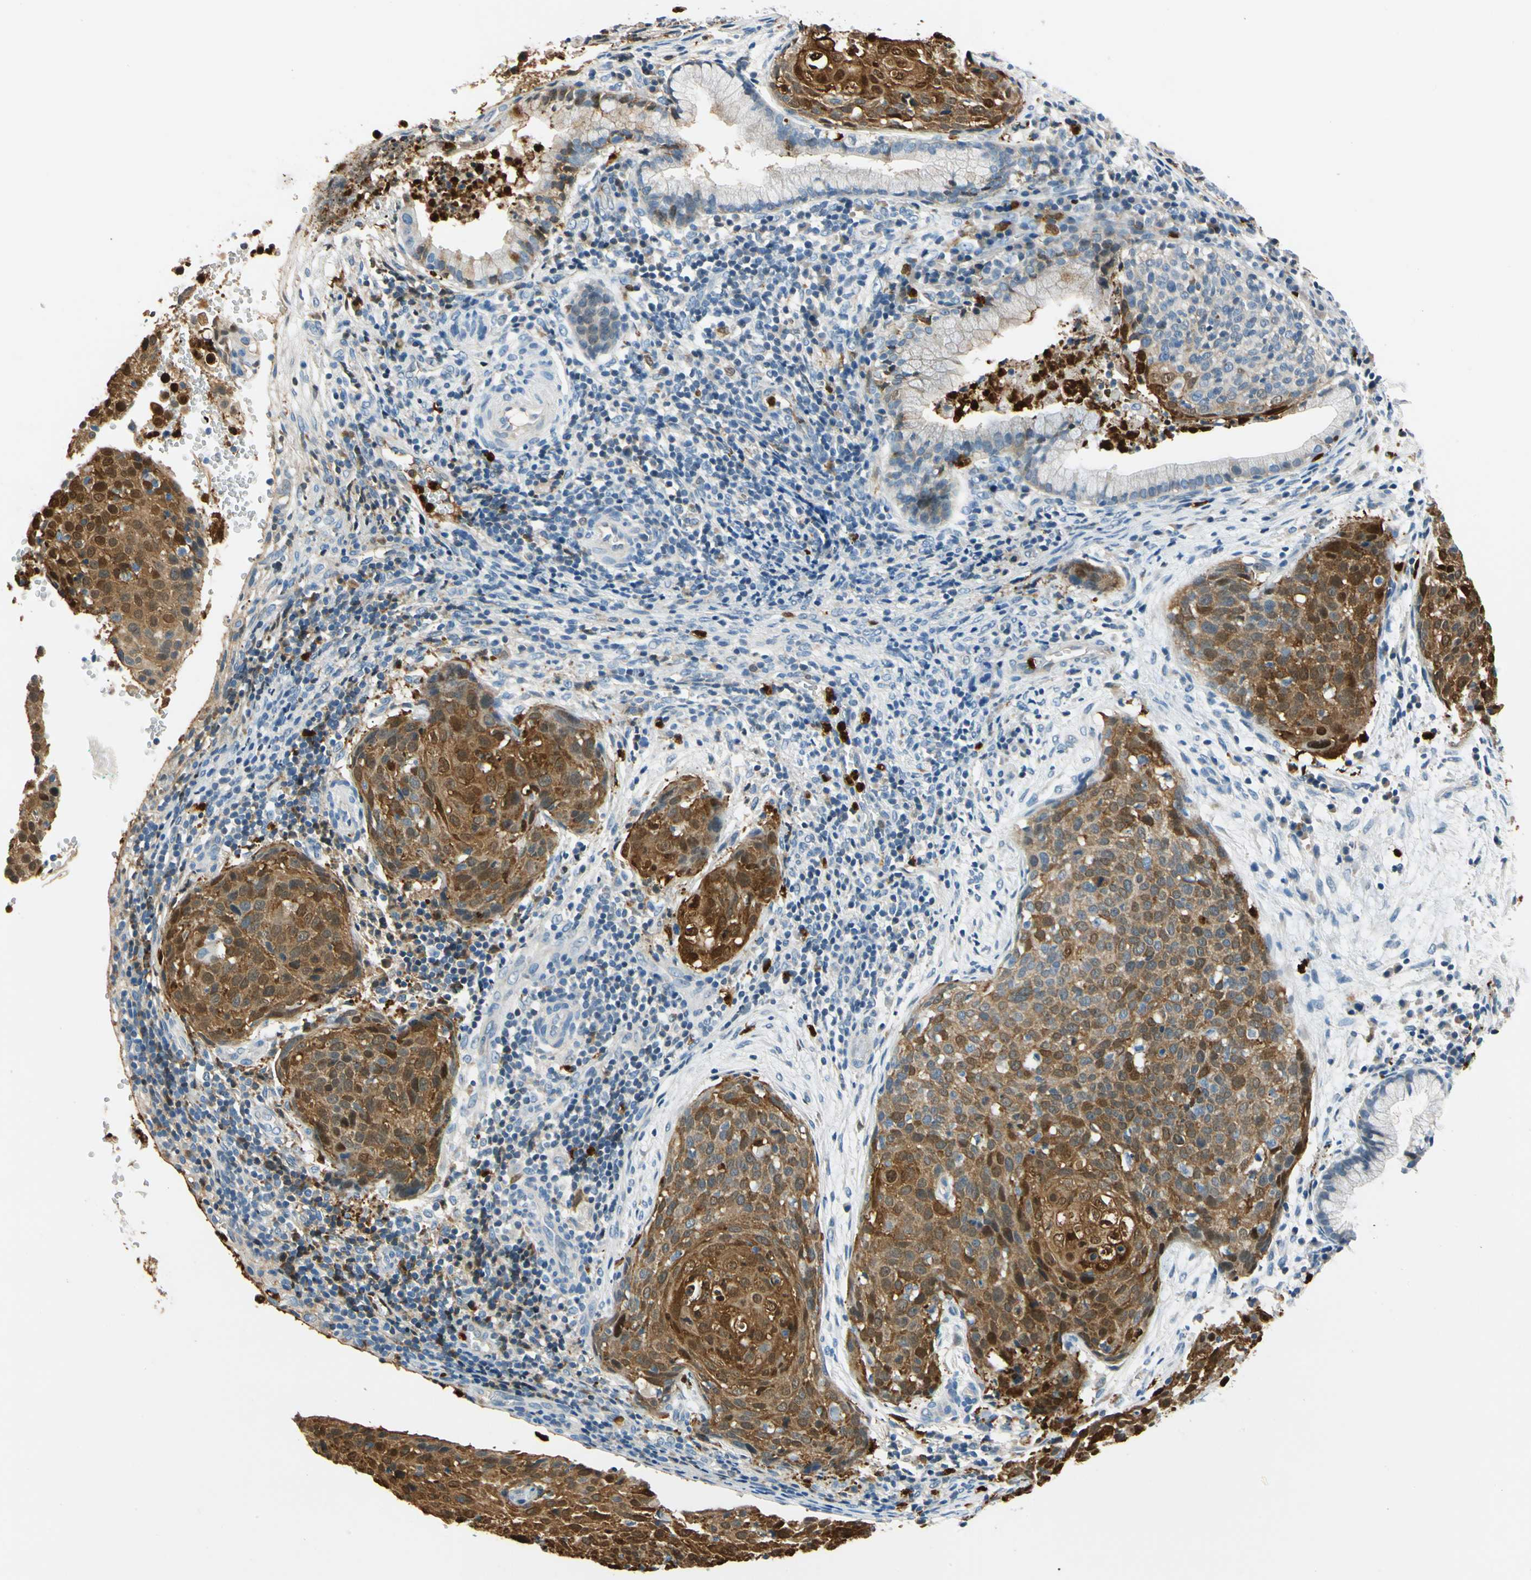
{"staining": {"intensity": "strong", "quantity": ">75%", "location": "cytoplasmic/membranous"}, "tissue": "cervical cancer", "cell_type": "Tumor cells", "image_type": "cancer", "snomed": [{"axis": "morphology", "description": "Squamous cell carcinoma, NOS"}, {"axis": "topography", "description": "Cervix"}], "caption": "Immunohistochemistry (IHC) of human cervical cancer displays high levels of strong cytoplasmic/membranous expression in approximately >75% of tumor cells. Using DAB (brown) and hematoxylin (blue) stains, captured at high magnification using brightfield microscopy.", "gene": "TRAF5", "patient": {"sex": "female", "age": 38}}